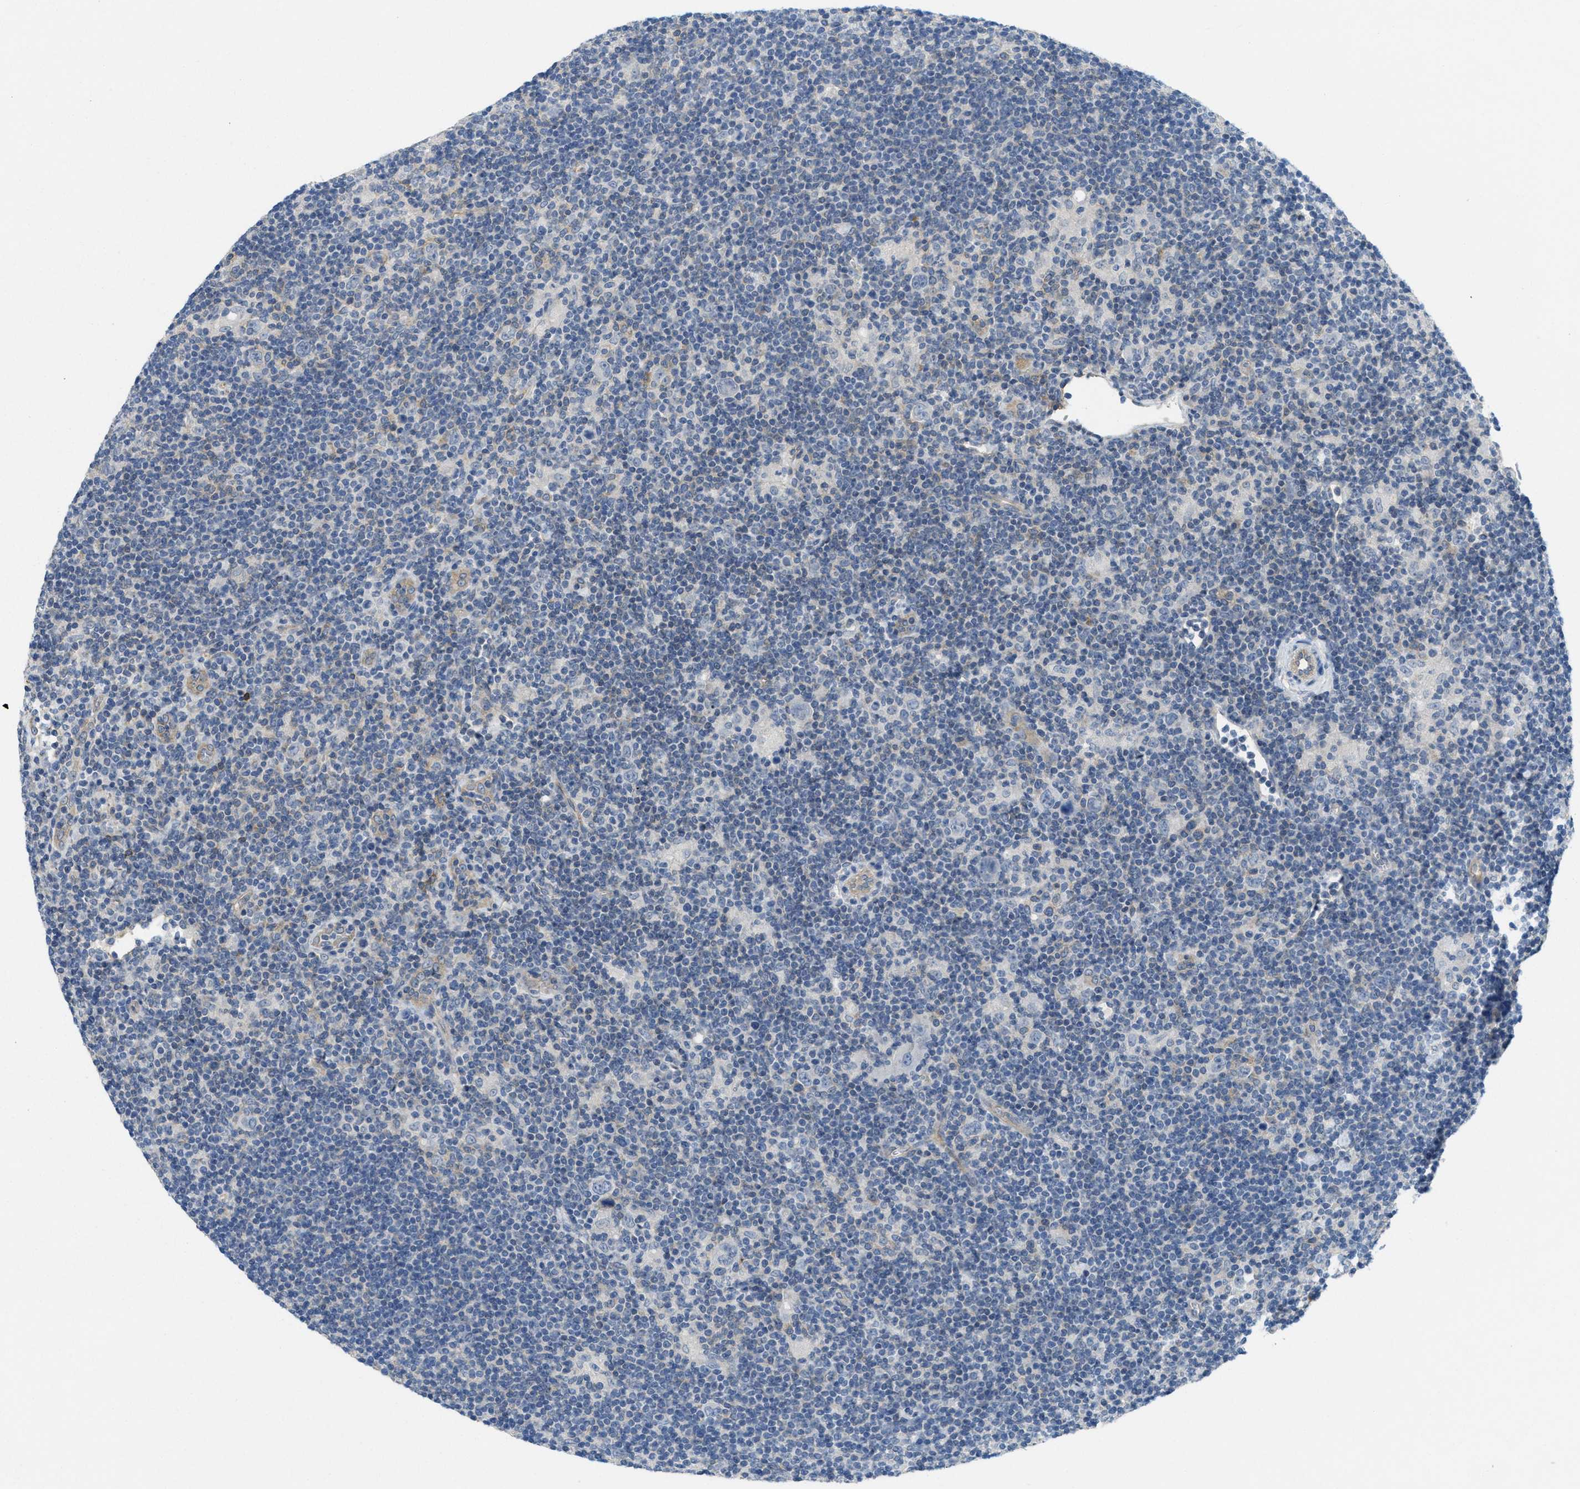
{"staining": {"intensity": "weak", "quantity": "<25%", "location": "cytoplasmic/membranous"}, "tissue": "lymphoma", "cell_type": "Tumor cells", "image_type": "cancer", "snomed": [{"axis": "morphology", "description": "Hodgkin's disease, NOS"}, {"axis": "topography", "description": "Lymph node"}], "caption": "IHC of Hodgkin's disease shows no expression in tumor cells.", "gene": "ZFYVE9", "patient": {"sex": "female", "age": 57}}